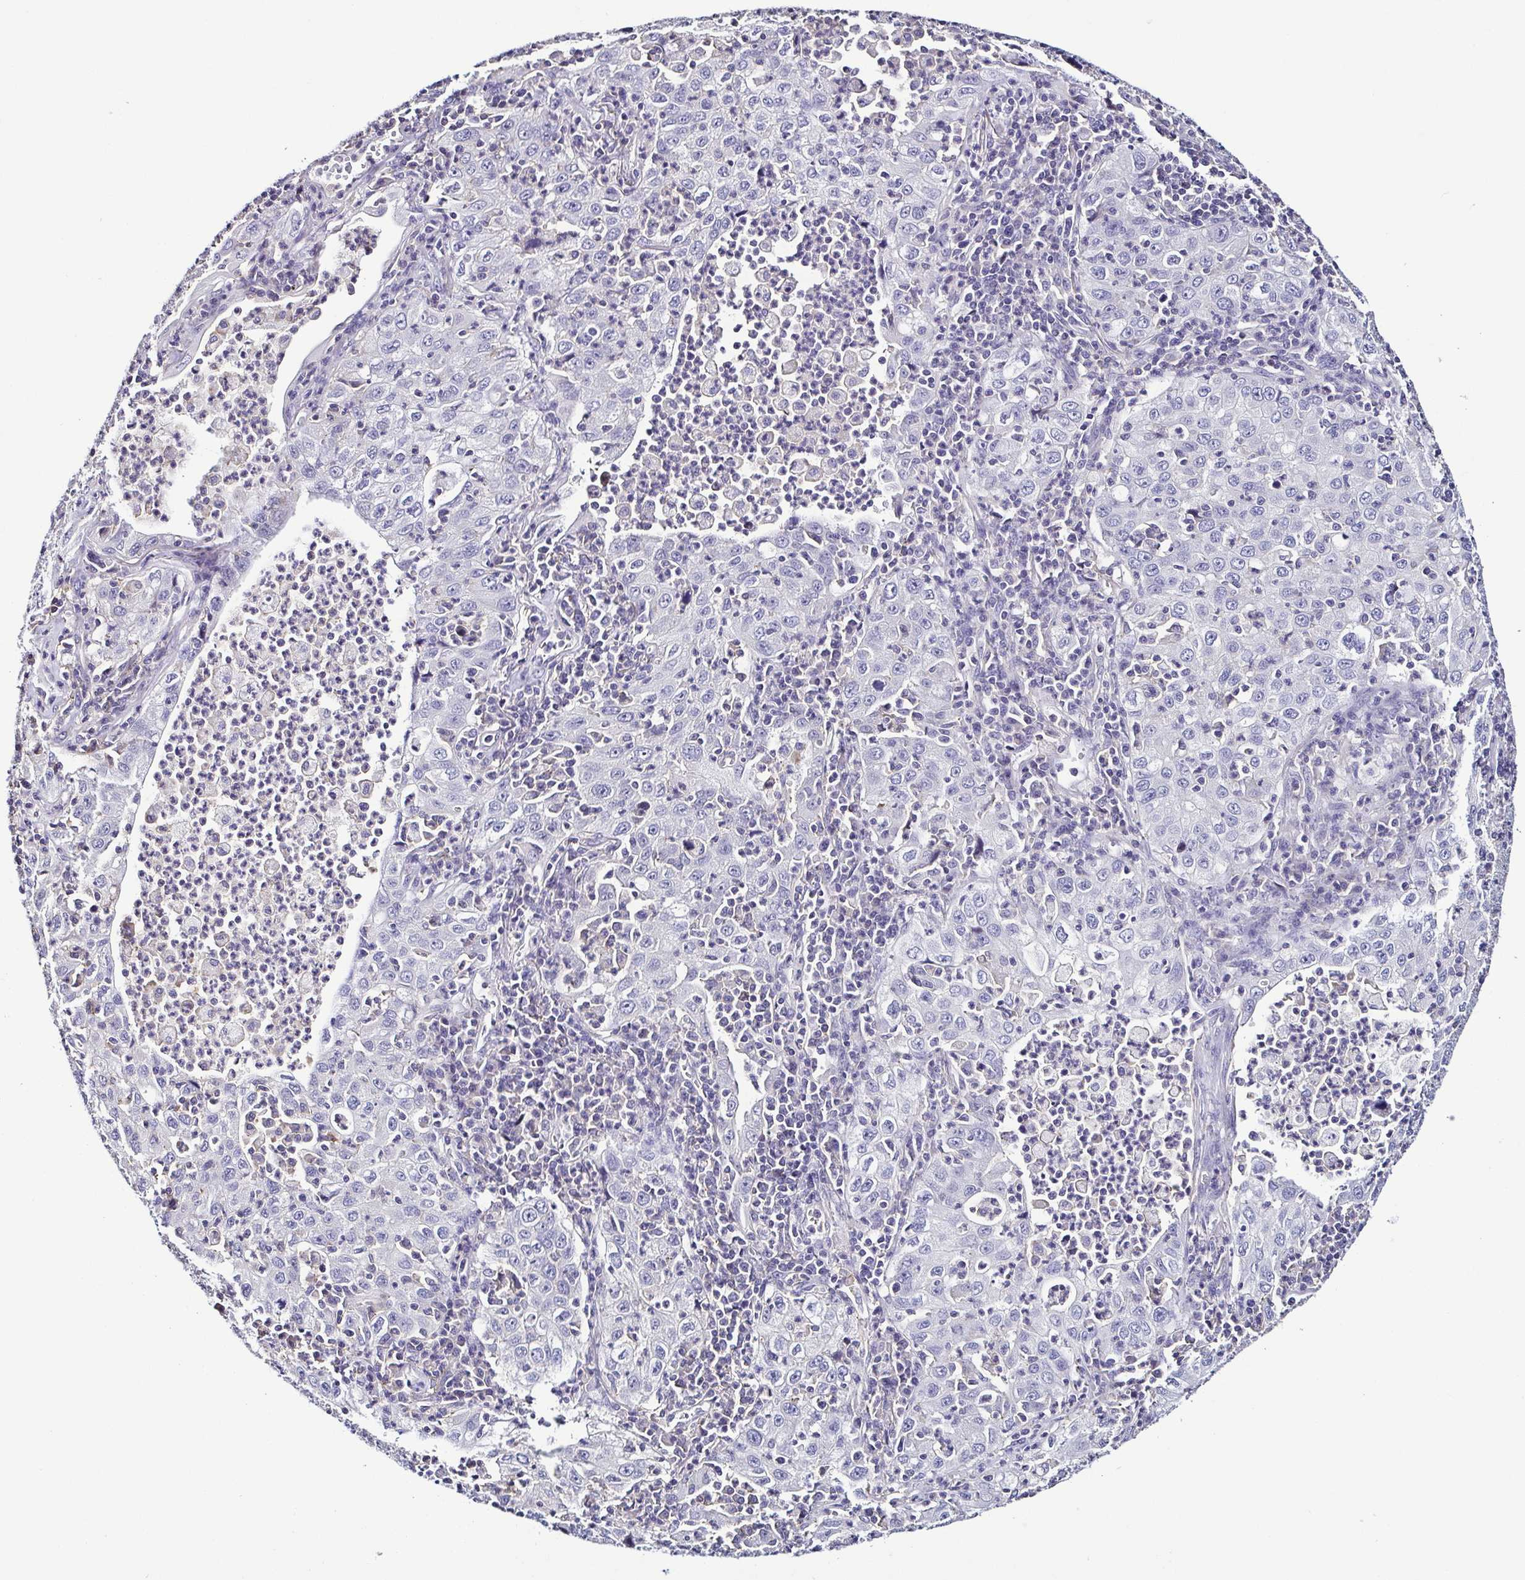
{"staining": {"intensity": "negative", "quantity": "none", "location": "none"}, "tissue": "lung cancer", "cell_type": "Tumor cells", "image_type": "cancer", "snomed": [{"axis": "morphology", "description": "Squamous cell carcinoma, NOS"}, {"axis": "topography", "description": "Lung"}], "caption": "Tumor cells show no significant protein positivity in lung cancer. (DAB (3,3'-diaminobenzidine) immunohistochemistry visualized using brightfield microscopy, high magnification).", "gene": "TNNT2", "patient": {"sex": "male", "age": 71}}